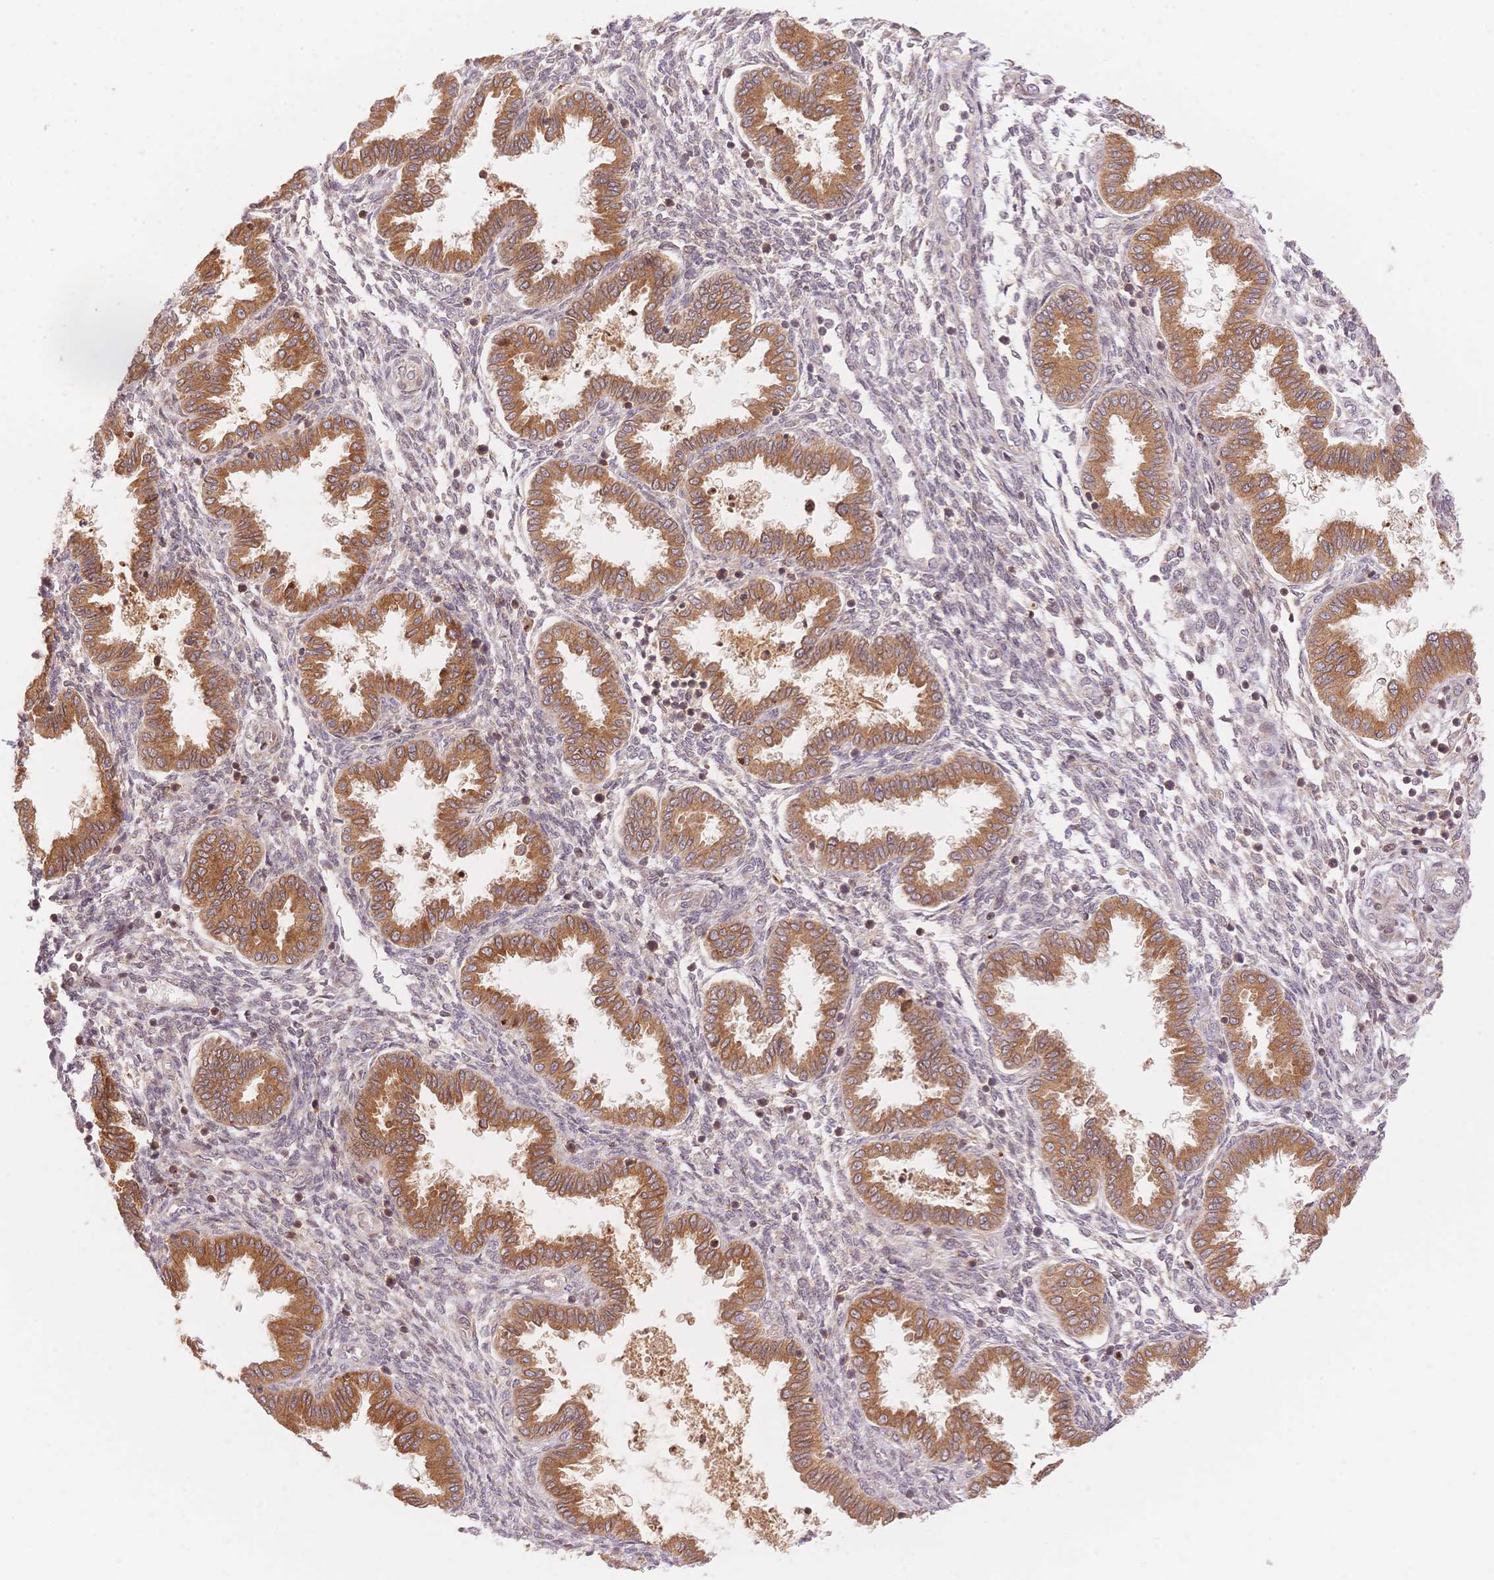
{"staining": {"intensity": "weak", "quantity": "25%-75%", "location": "cytoplasmic/membranous,nuclear"}, "tissue": "endometrium", "cell_type": "Cells in endometrial stroma", "image_type": "normal", "snomed": [{"axis": "morphology", "description": "Normal tissue, NOS"}, {"axis": "topography", "description": "Endometrium"}], "caption": "Immunohistochemical staining of unremarkable endometrium reveals weak cytoplasmic/membranous,nuclear protein positivity in approximately 25%-75% of cells in endometrial stroma.", "gene": "STK39", "patient": {"sex": "female", "age": 33}}